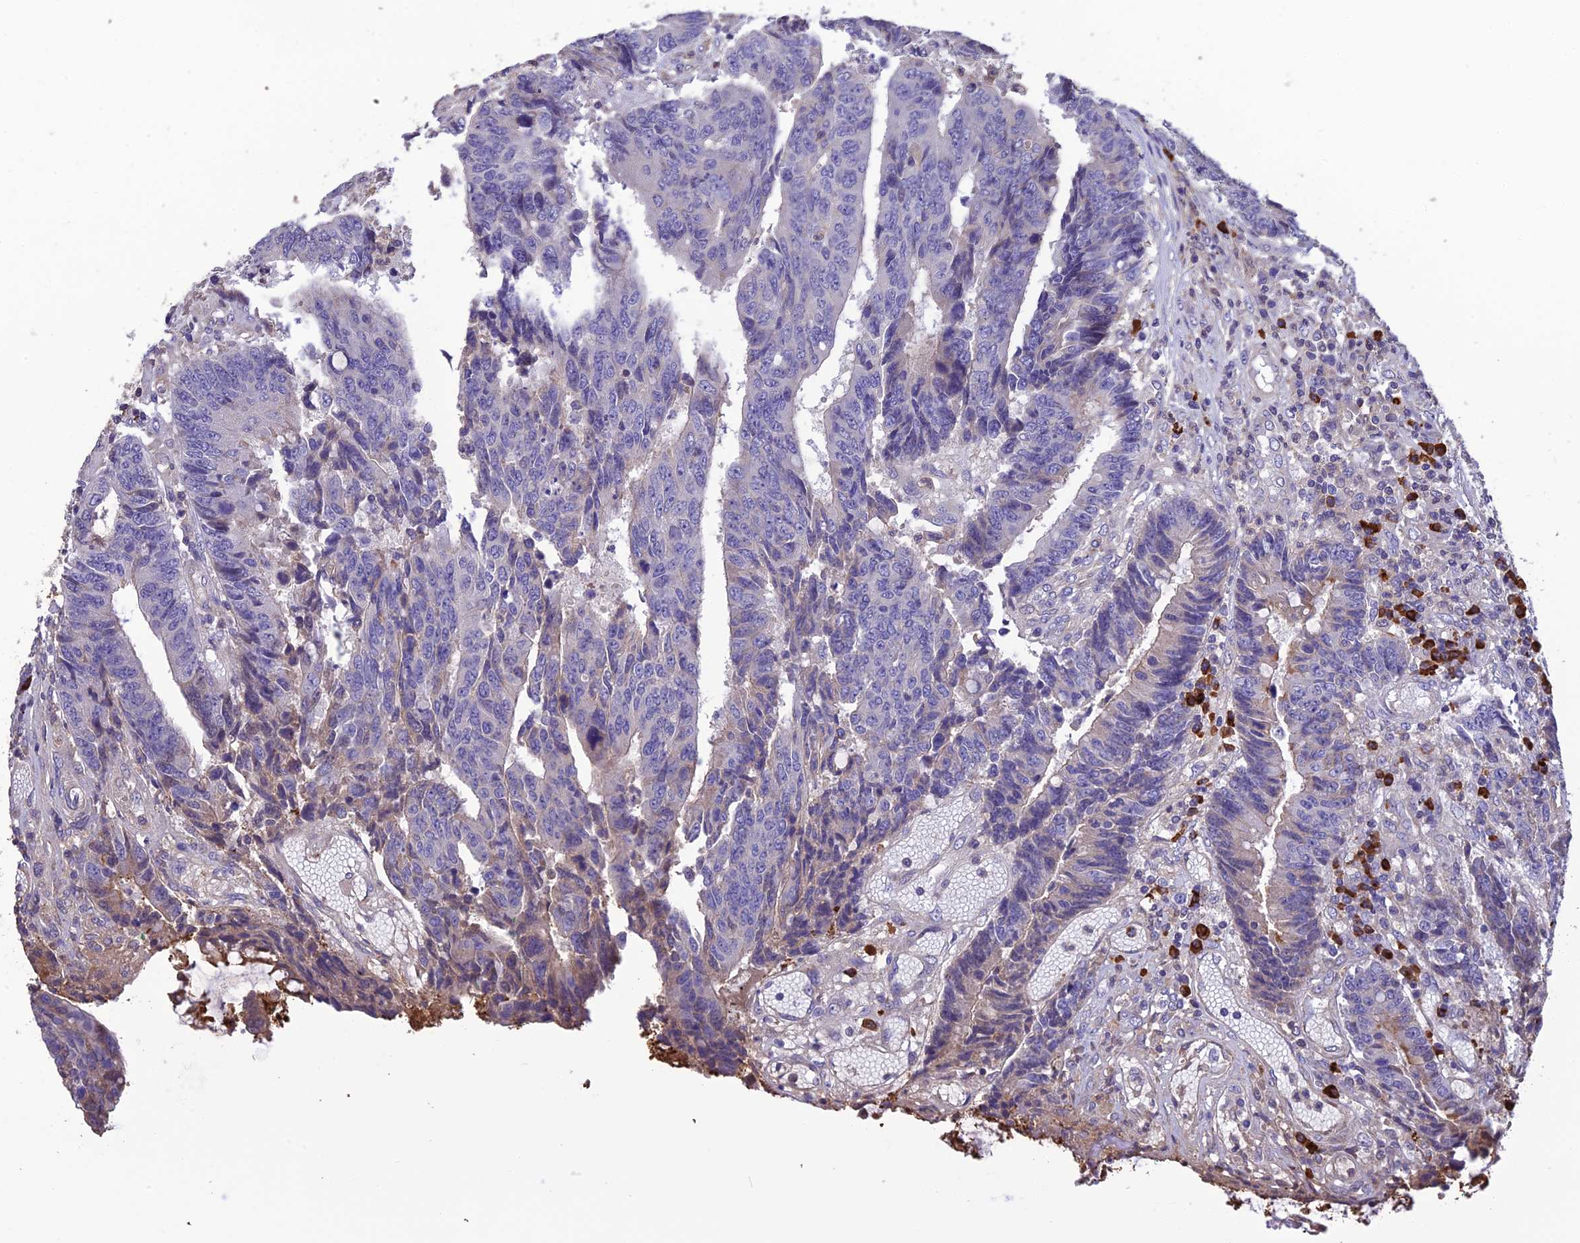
{"staining": {"intensity": "weak", "quantity": "<25%", "location": "cytoplasmic/membranous"}, "tissue": "colorectal cancer", "cell_type": "Tumor cells", "image_type": "cancer", "snomed": [{"axis": "morphology", "description": "Adenocarcinoma, NOS"}, {"axis": "topography", "description": "Rectum"}], "caption": "This is an immunohistochemistry (IHC) photomicrograph of colorectal adenocarcinoma. There is no staining in tumor cells.", "gene": "MIOS", "patient": {"sex": "male", "age": 84}}